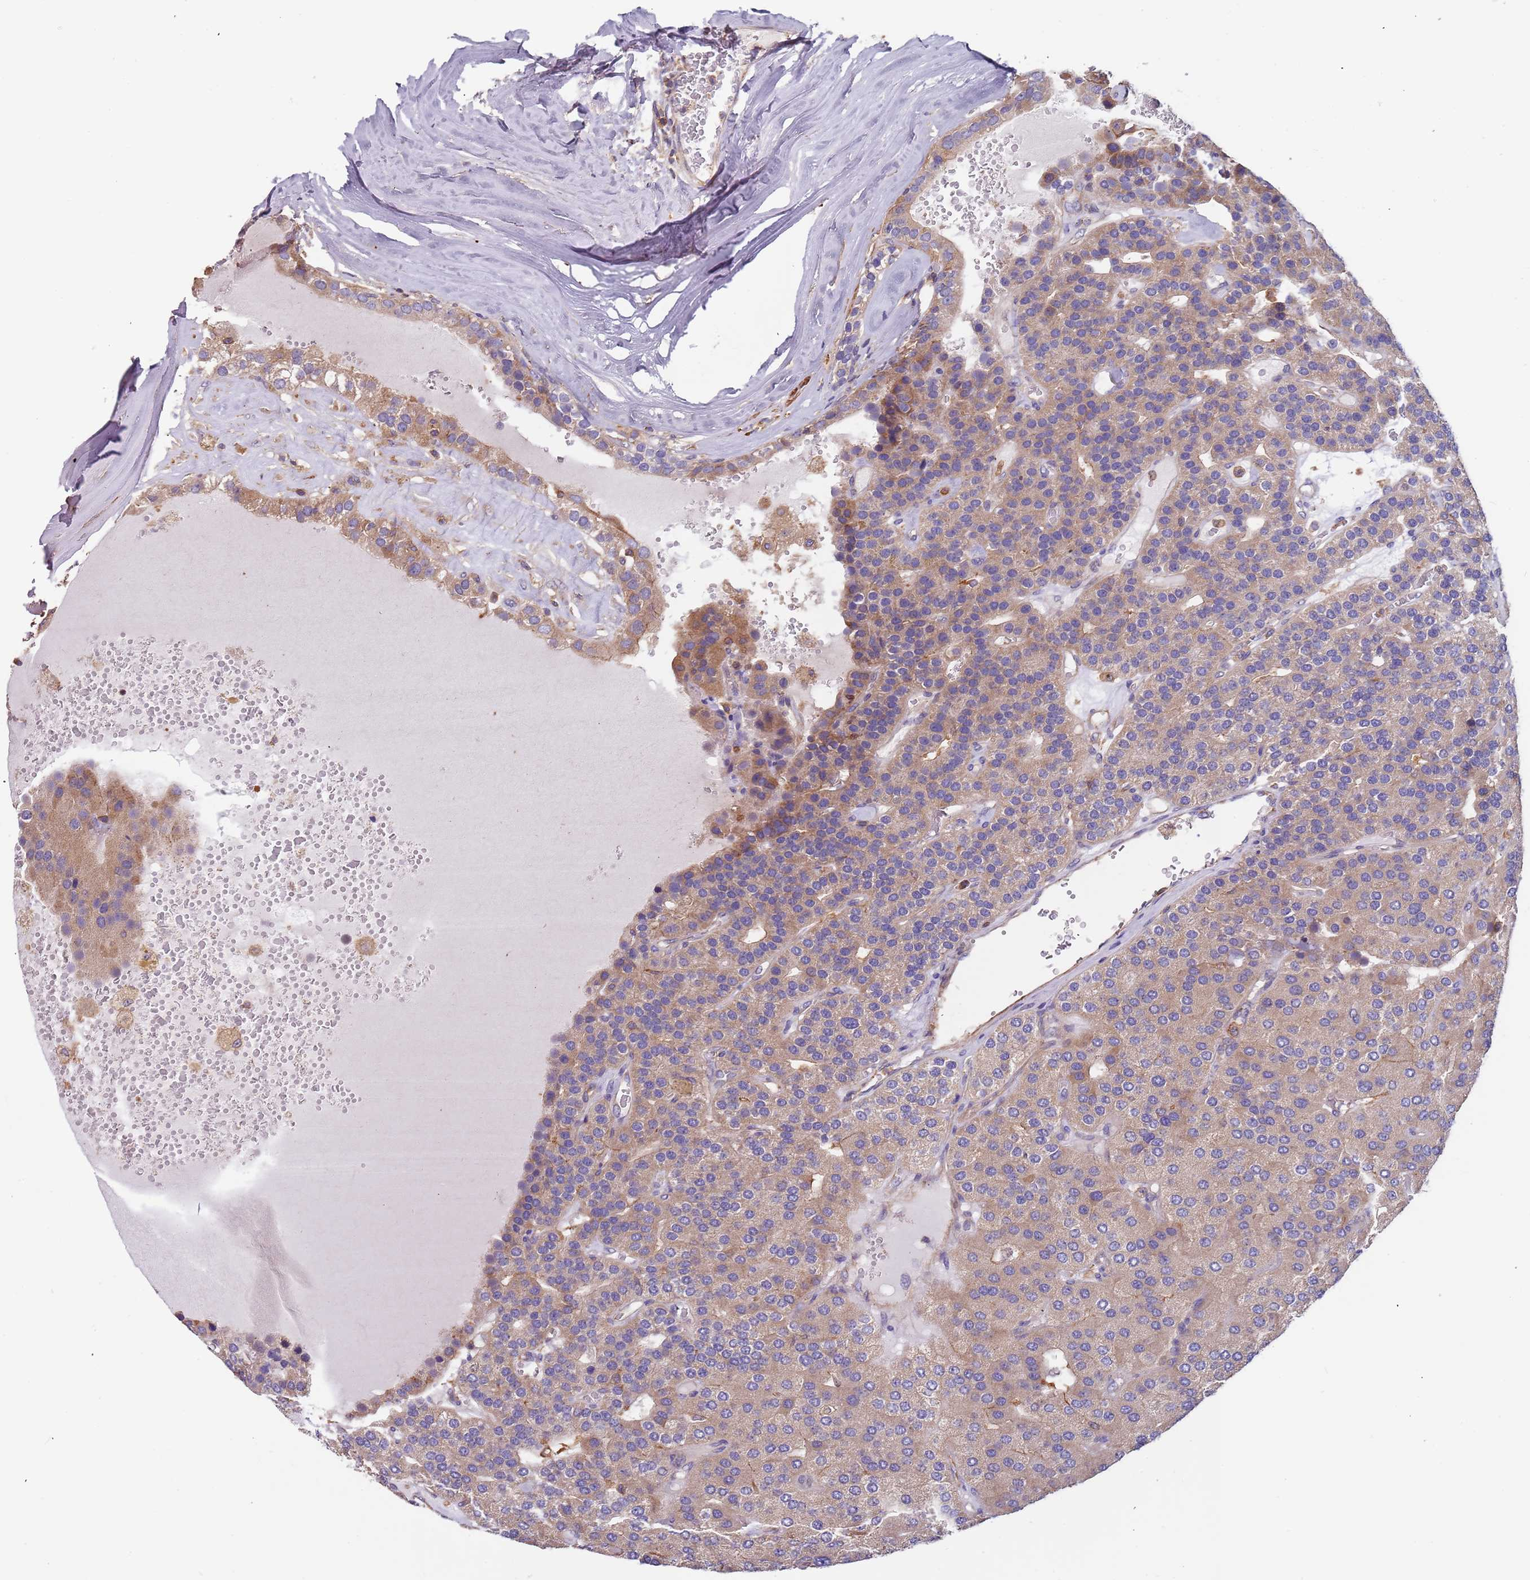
{"staining": {"intensity": "weak", "quantity": ">75%", "location": "cytoplasmic/membranous"}, "tissue": "parathyroid gland", "cell_type": "Glandular cells", "image_type": "normal", "snomed": [{"axis": "morphology", "description": "Normal tissue, NOS"}, {"axis": "morphology", "description": "Adenoma, NOS"}, {"axis": "topography", "description": "Parathyroid gland"}], "caption": "Immunohistochemical staining of normal human parathyroid gland displays weak cytoplasmic/membranous protein positivity in about >75% of glandular cells.", "gene": "SYT4", "patient": {"sex": "female", "age": 86}}